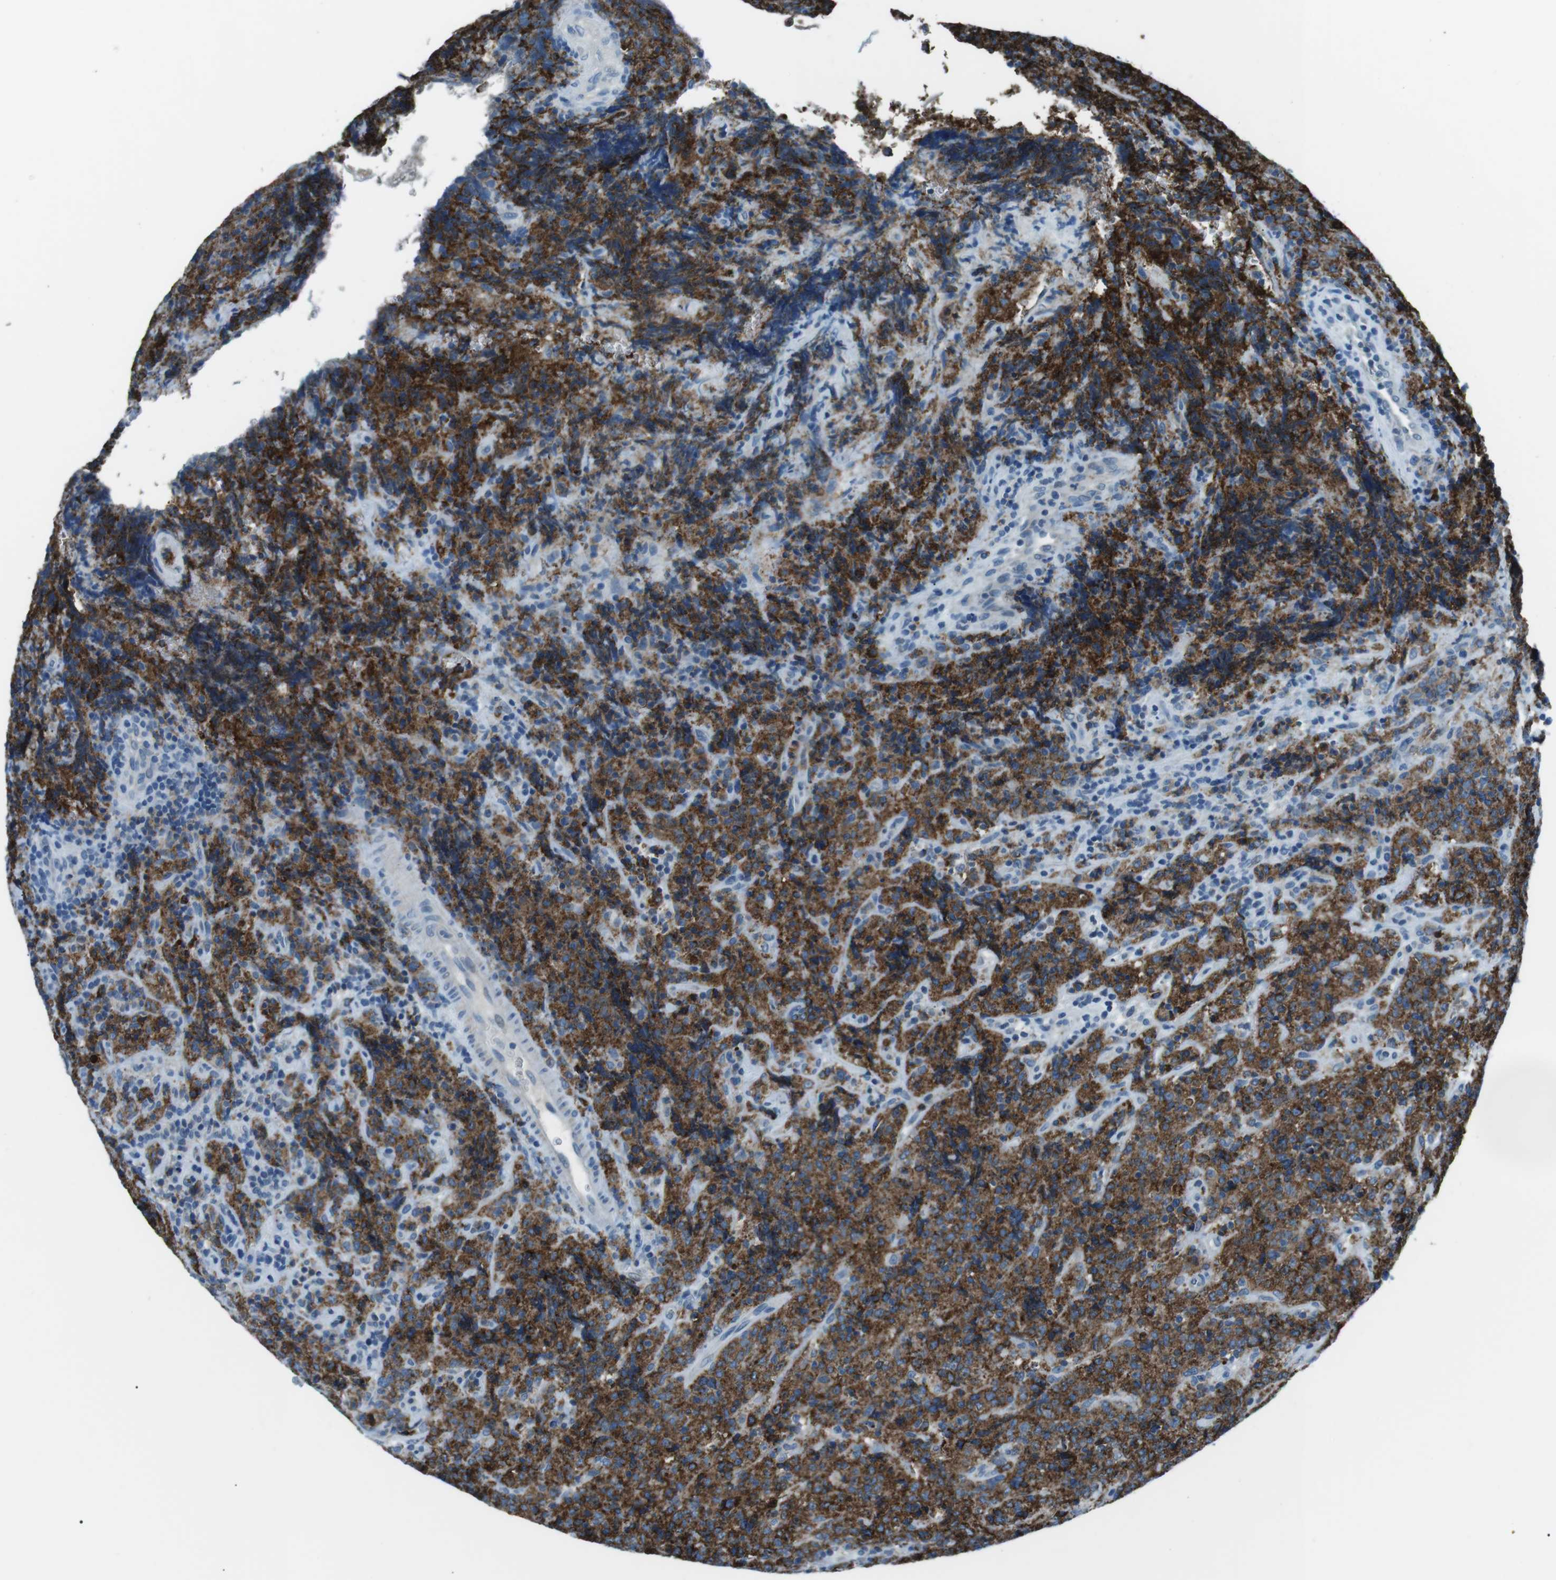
{"staining": {"intensity": "moderate", "quantity": ">75%", "location": "cytoplasmic/membranous"}, "tissue": "lymphoma", "cell_type": "Tumor cells", "image_type": "cancer", "snomed": [{"axis": "morphology", "description": "Malignant lymphoma, non-Hodgkin's type, High grade"}, {"axis": "topography", "description": "Tonsil"}], "caption": "Lymphoma tissue exhibits moderate cytoplasmic/membranous staining in about >75% of tumor cells, visualized by immunohistochemistry.", "gene": "ST6GAL1", "patient": {"sex": "female", "age": 36}}